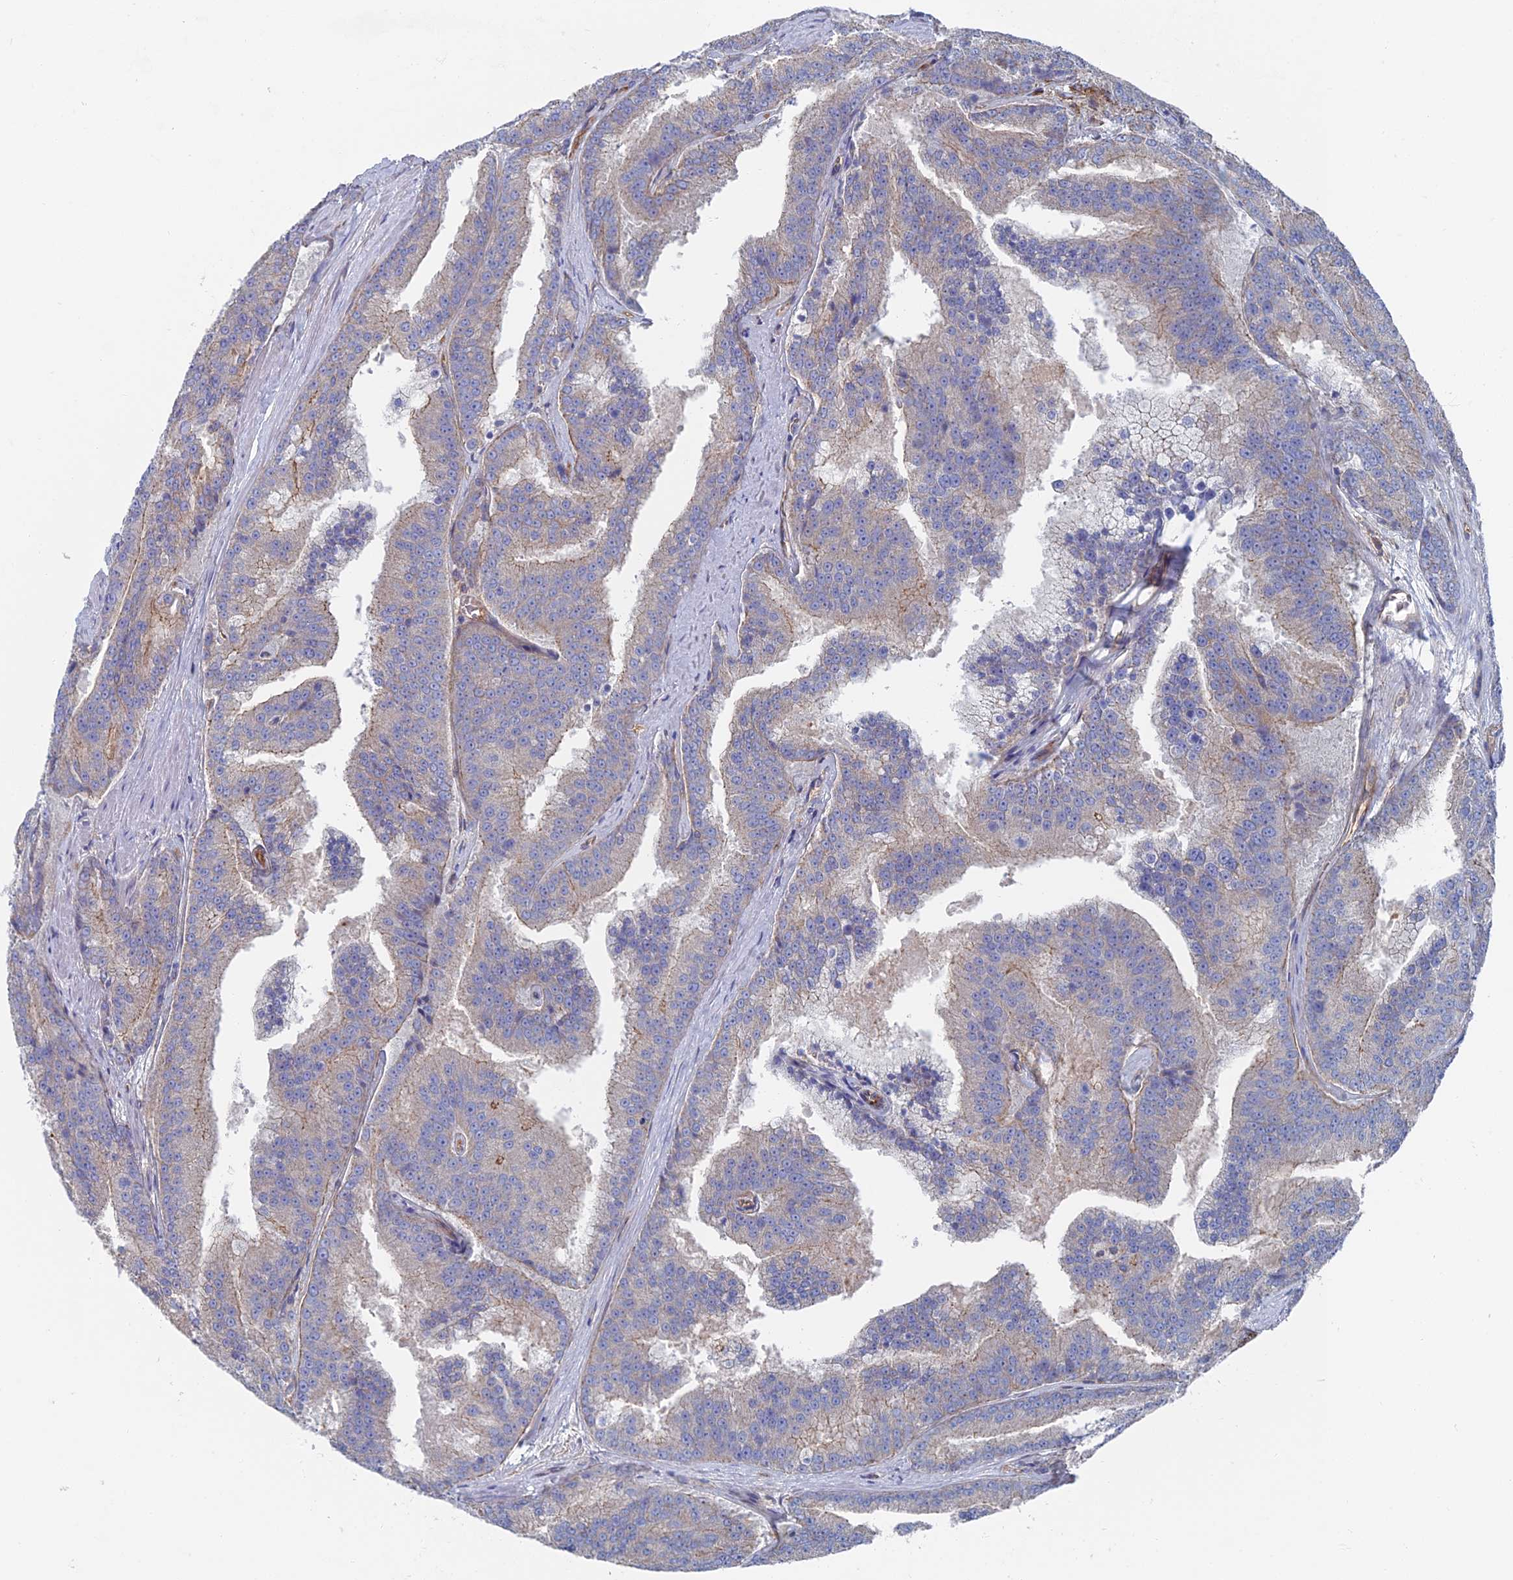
{"staining": {"intensity": "weak", "quantity": "<25%", "location": "cytoplasmic/membranous"}, "tissue": "prostate cancer", "cell_type": "Tumor cells", "image_type": "cancer", "snomed": [{"axis": "morphology", "description": "Adenocarcinoma, High grade"}, {"axis": "topography", "description": "Prostate"}], "caption": "An image of human prostate cancer (adenocarcinoma (high-grade)) is negative for staining in tumor cells.", "gene": "SNX11", "patient": {"sex": "male", "age": 61}}